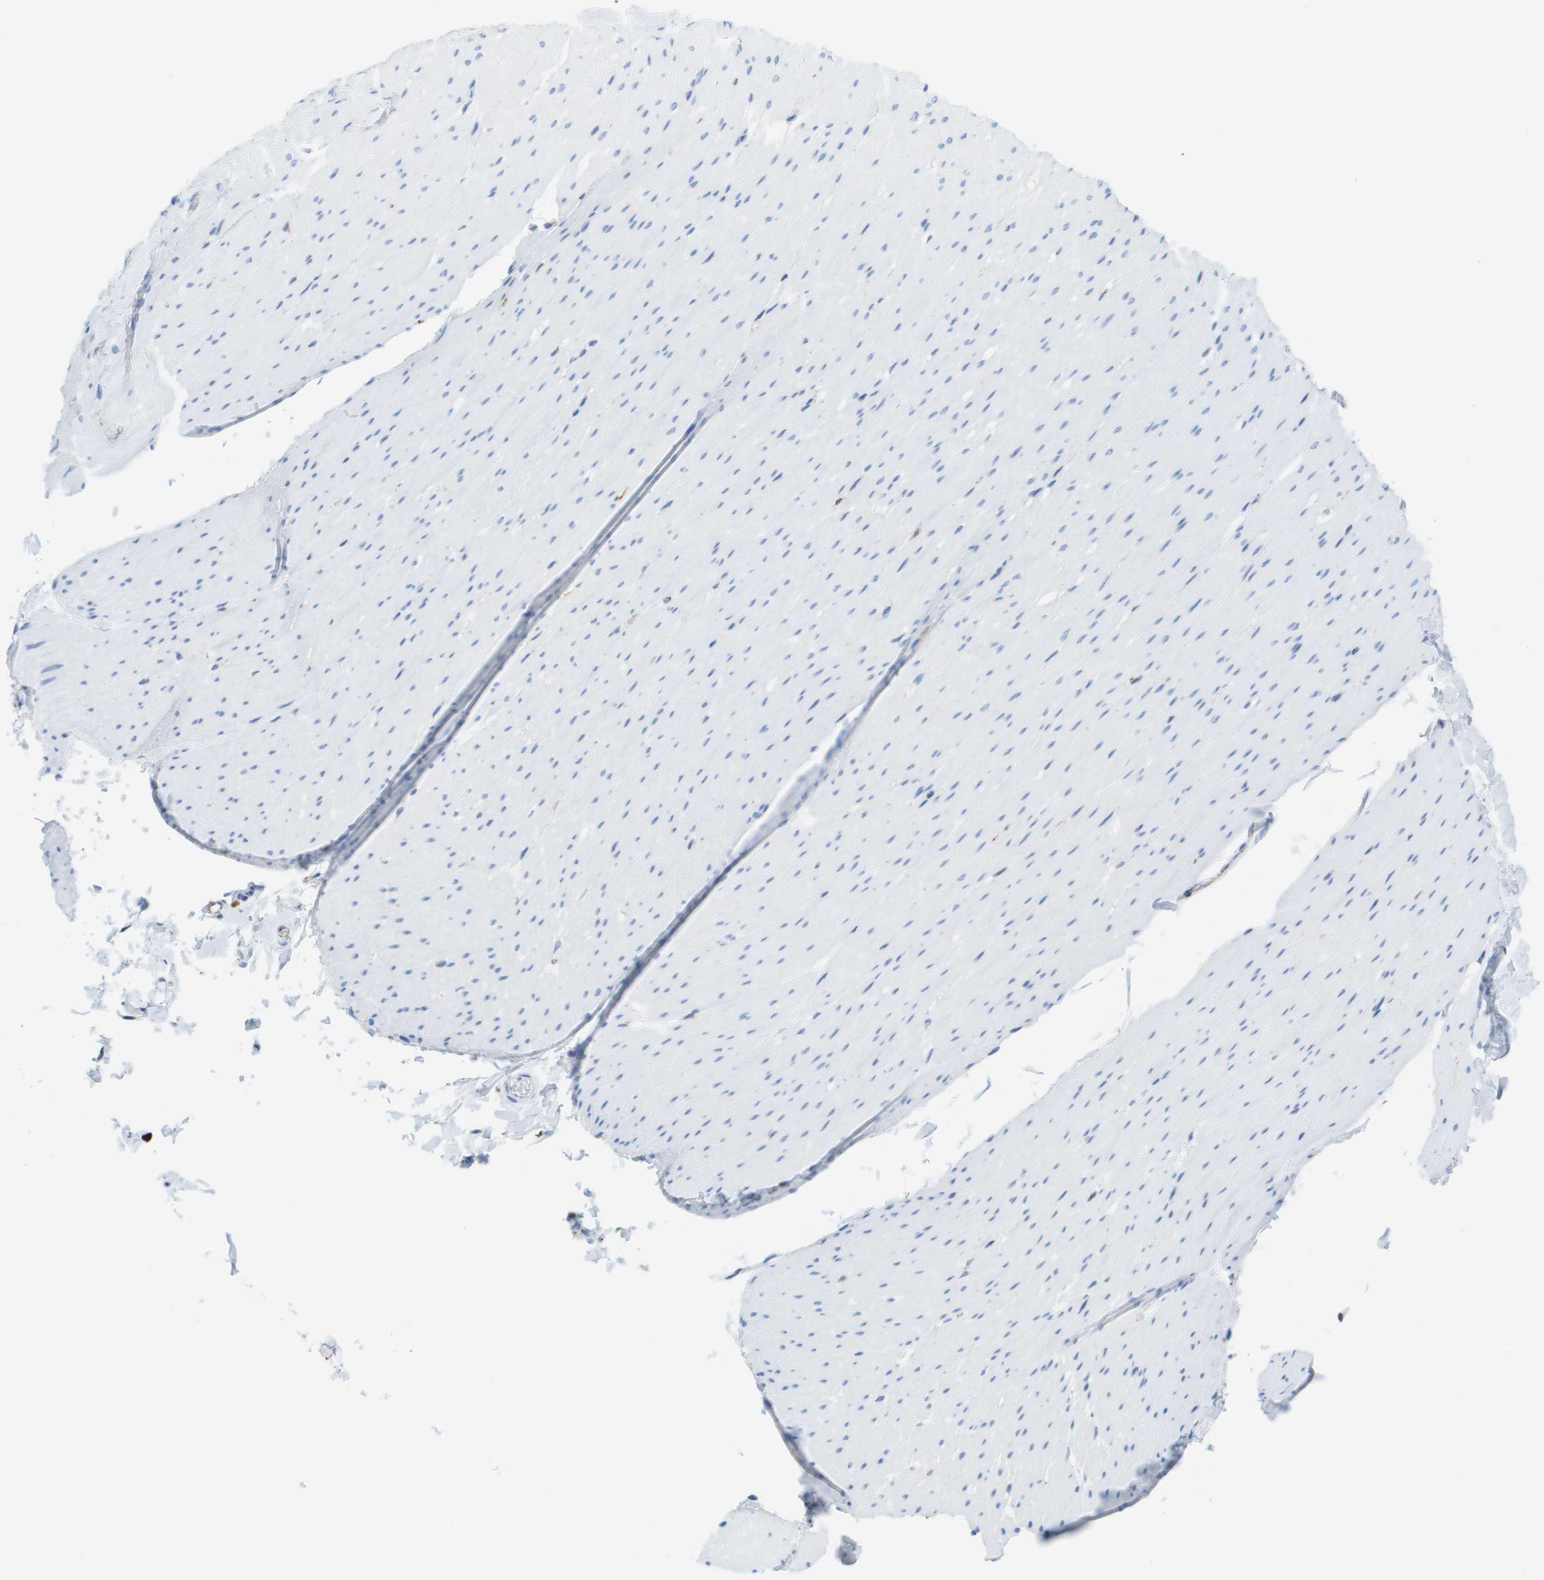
{"staining": {"intensity": "moderate", "quantity": "<25%", "location": "cytoplasmic/membranous"}, "tissue": "smooth muscle", "cell_type": "Smooth muscle cells", "image_type": "normal", "snomed": [{"axis": "morphology", "description": "Normal tissue, NOS"}, {"axis": "topography", "description": "Smooth muscle"}, {"axis": "topography", "description": "Colon"}], "caption": "A histopathology image showing moderate cytoplasmic/membranous positivity in about <25% of smooth muscle cells in unremarkable smooth muscle, as visualized by brown immunohistochemical staining.", "gene": "PRCP", "patient": {"sex": "male", "age": 67}}